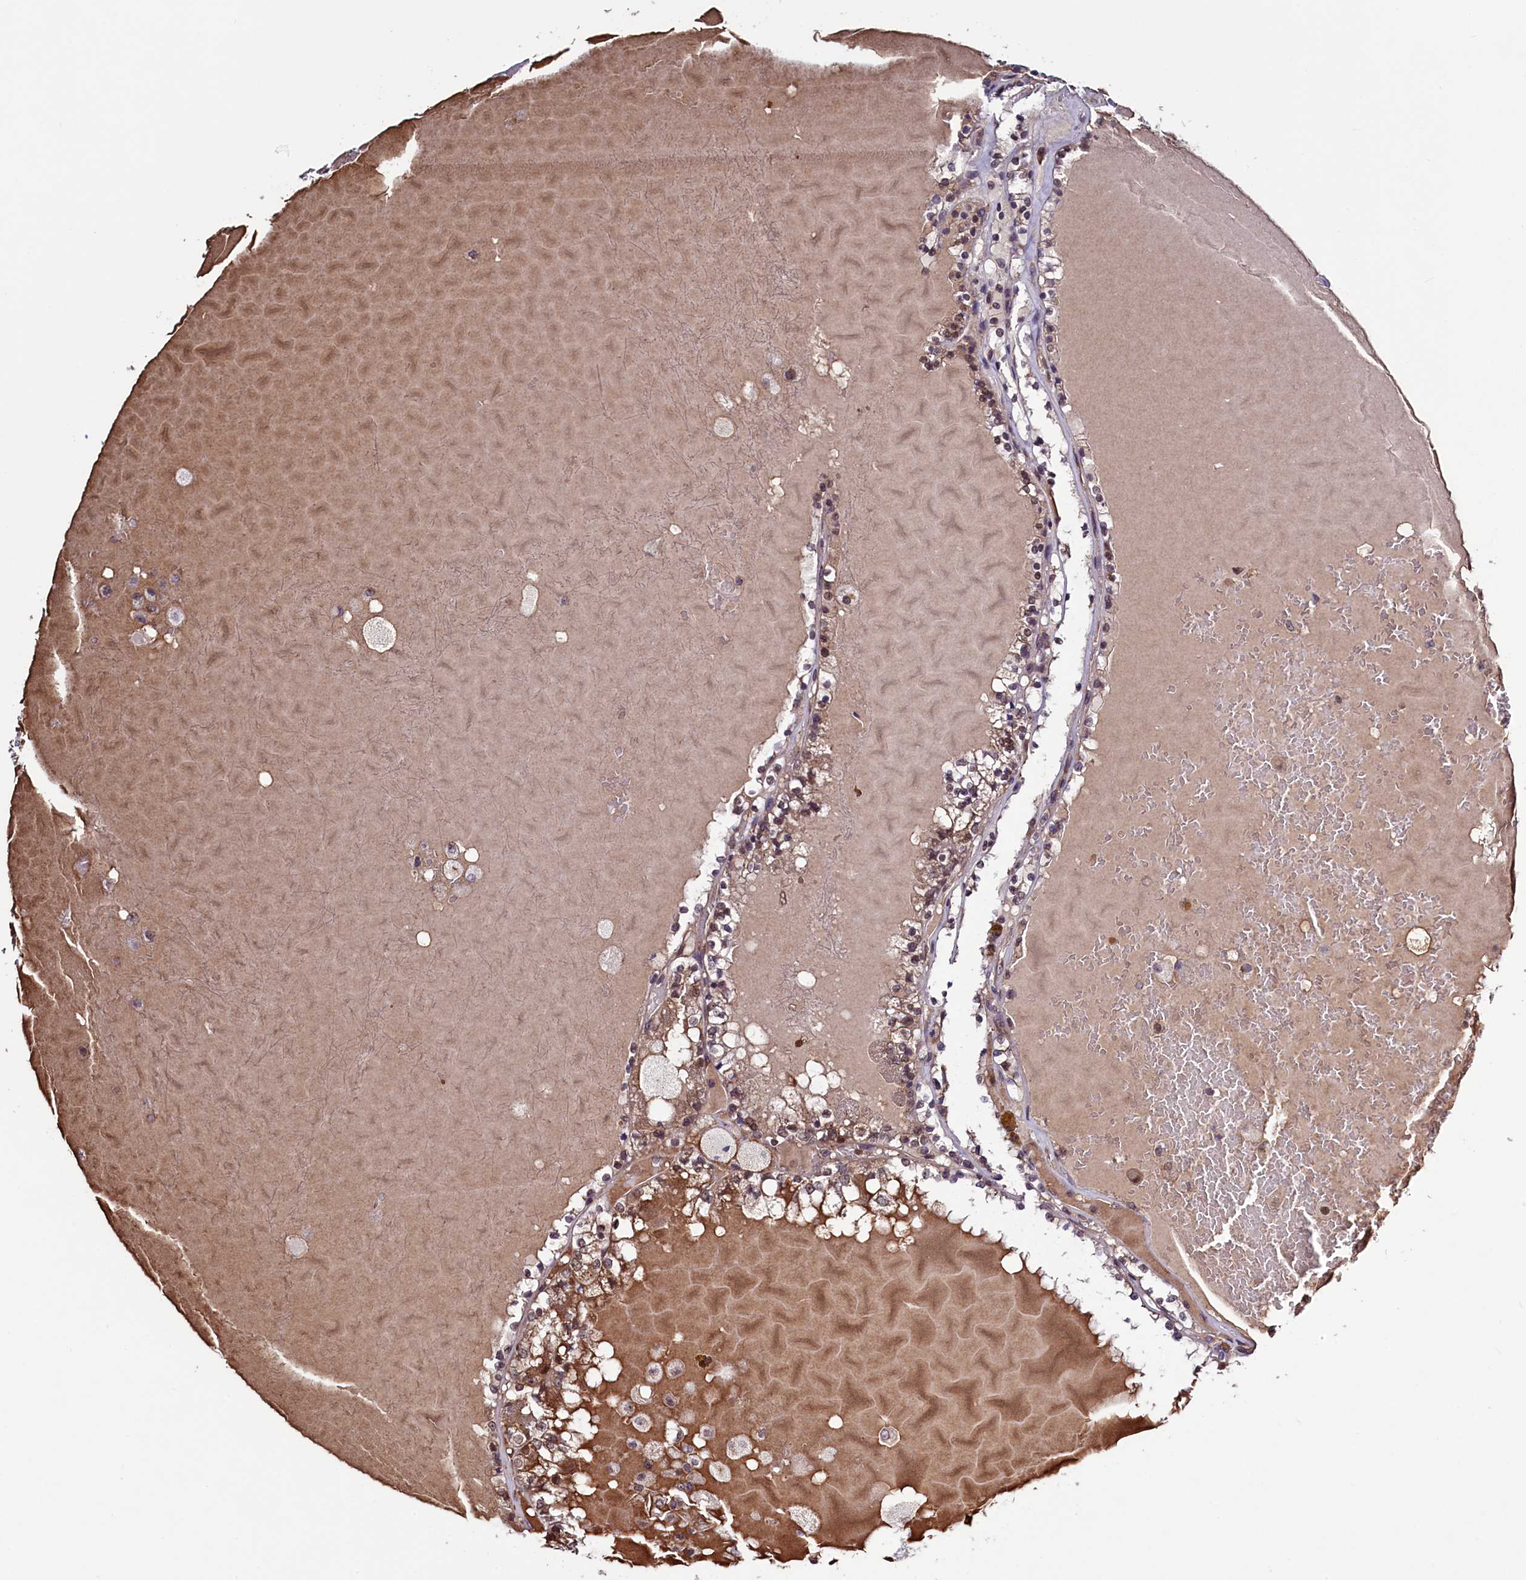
{"staining": {"intensity": "weak", "quantity": ">75%", "location": "cytoplasmic/membranous,nuclear"}, "tissue": "renal cancer", "cell_type": "Tumor cells", "image_type": "cancer", "snomed": [{"axis": "morphology", "description": "Adenocarcinoma, NOS"}, {"axis": "topography", "description": "Kidney"}], "caption": "DAB (3,3'-diaminobenzidine) immunohistochemical staining of renal adenocarcinoma shows weak cytoplasmic/membranous and nuclear protein expression in about >75% of tumor cells.", "gene": "SEC24C", "patient": {"sex": "female", "age": 56}}